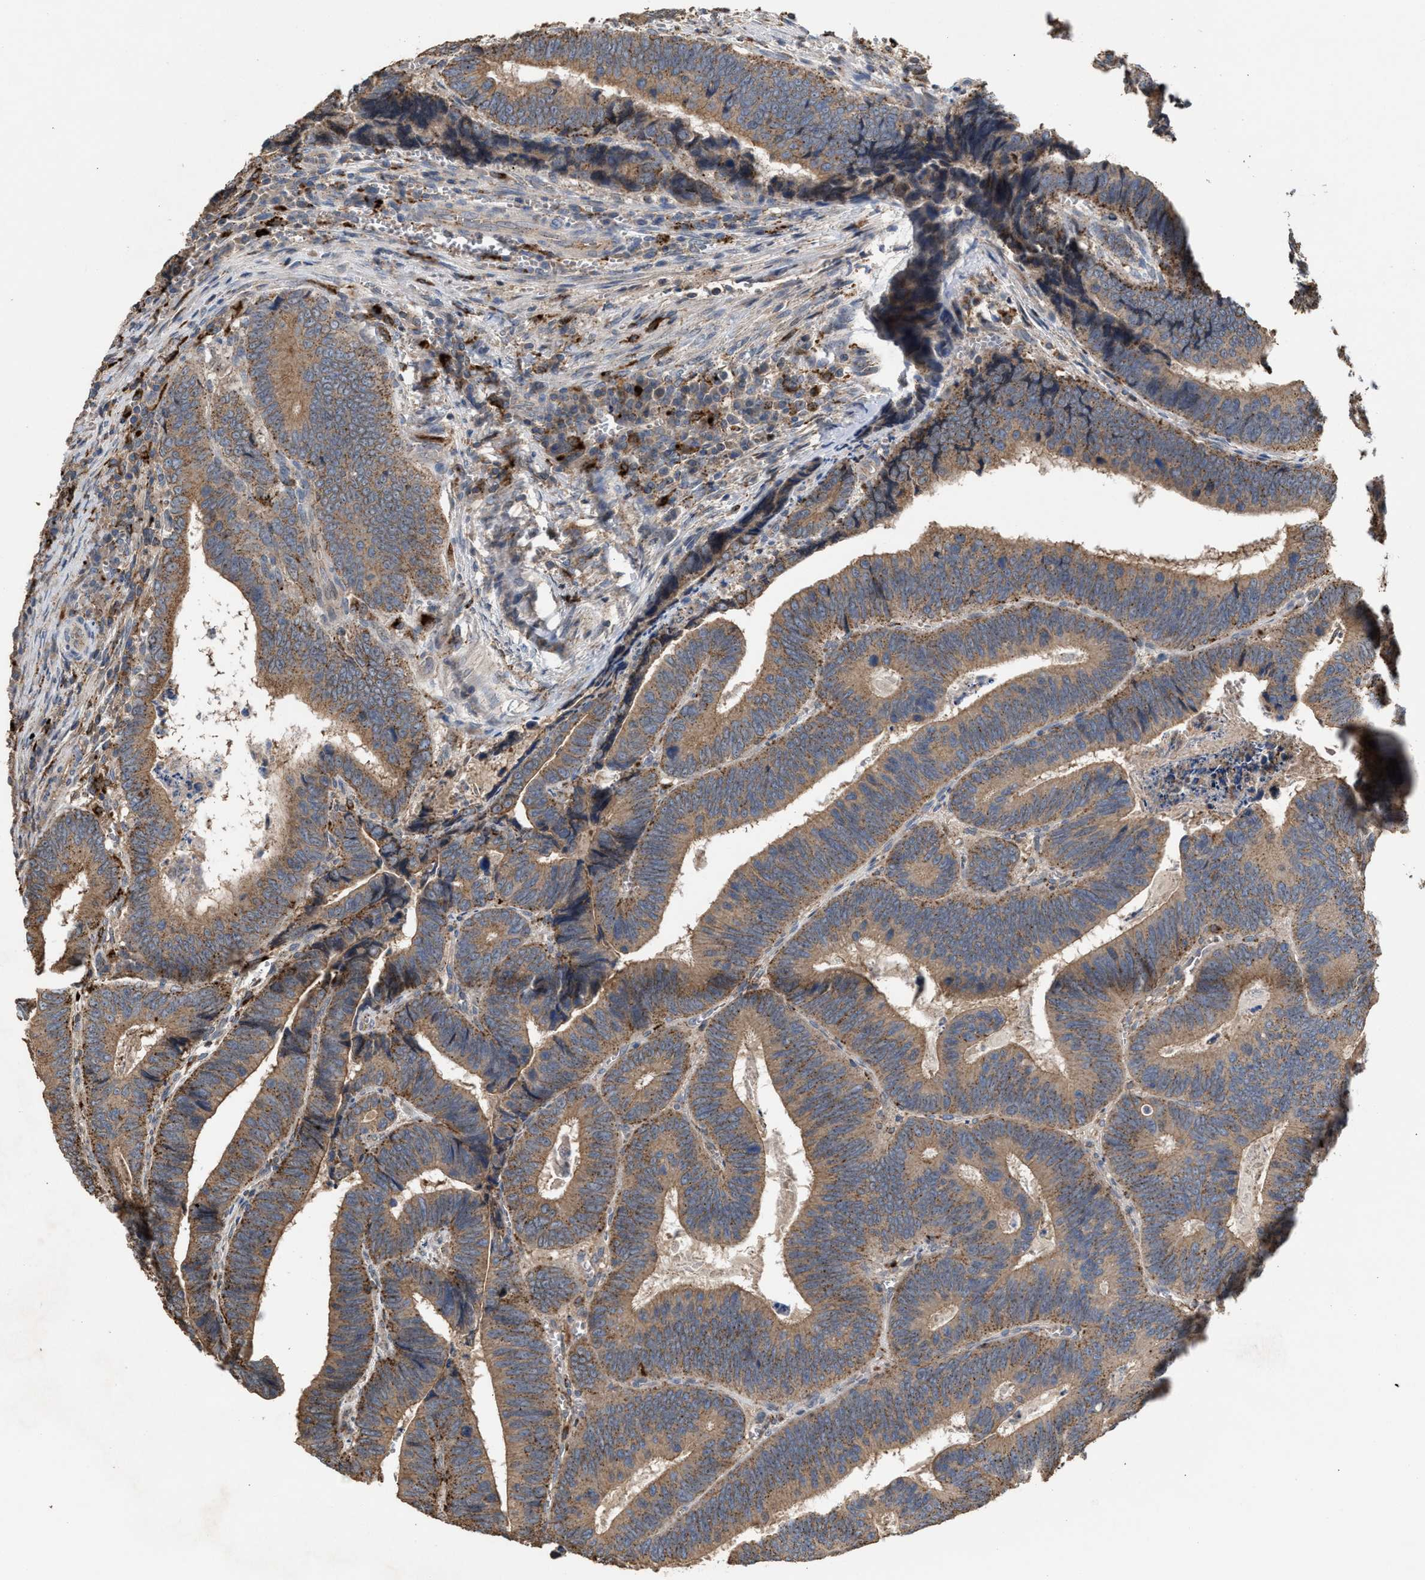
{"staining": {"intensity": "moderate", "quantity": ">75%", "location": "cytoplasmic/membranous"}, "tissue": "colorectal cancer", "cell_type": "Tumor cells", "image_type": "cancer", "snomed": [{"axis": "morphology", "description": "Inflammation, NOS"}, {"axis": "morphology", "description": "Adenocarcinoma, NOS"}, {"axis": "topography", "description": "Colon"}], "caption": "Protein expression analysis of adenocarcinoma (colorectal) demonstrates moderate cytoplasmic/membranous positivity in approximately >75% of tumor cells.", "gene": "ELMO3", "patient": {"sex": "male", "age": 72}}